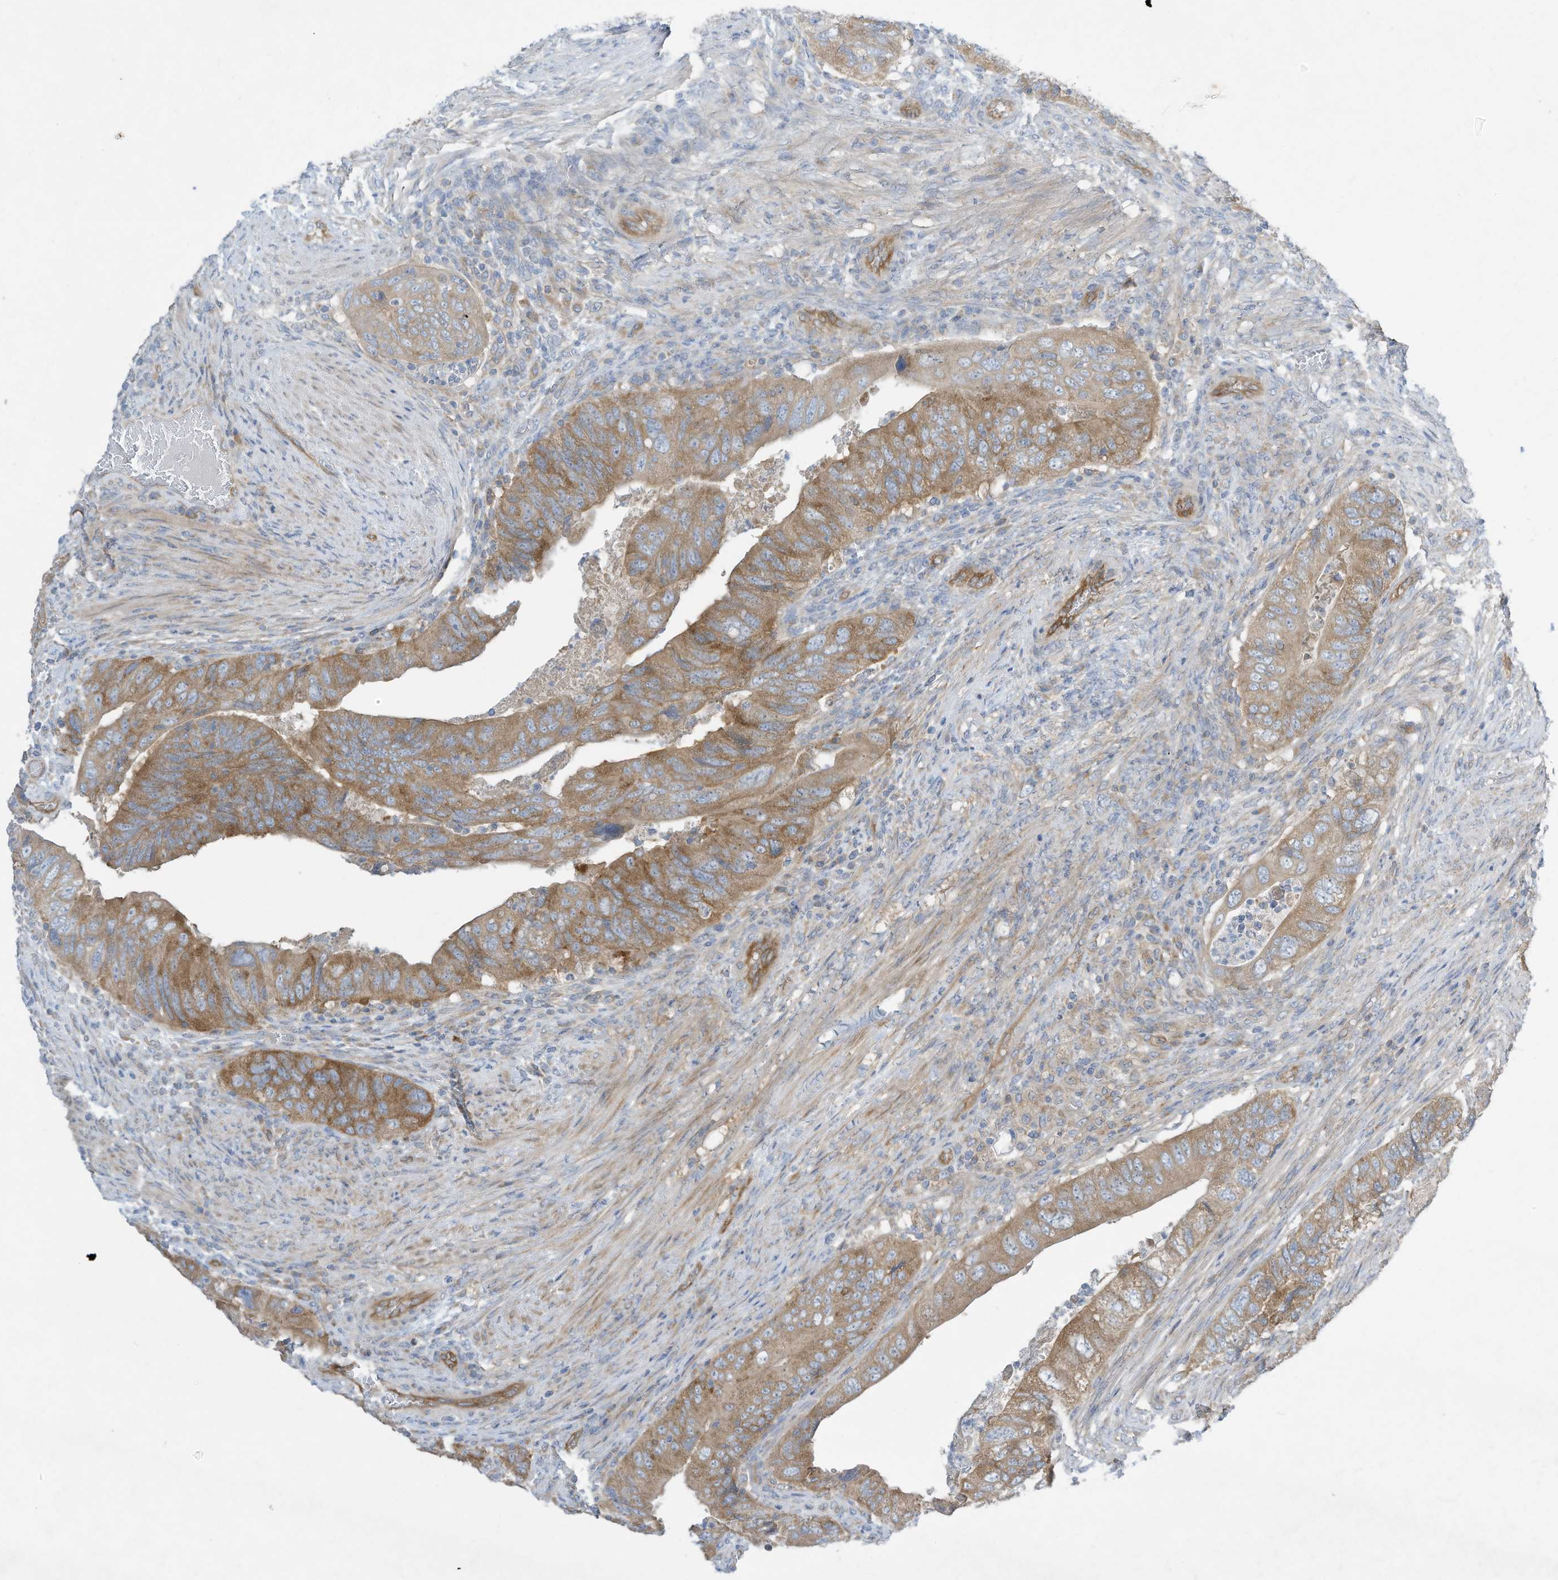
{"staining": {"intensity": "moderate", "quantity": ">75%", "location": "cytoplasmic/membranous"}, "tissue": "colorectal cancer", "cell_type": "Tumor cells", "image_type": "cancer", "snomed": [{"axis": "morphology", "description": "Adenocarcinoma, NOS"}, {"axis": "topography", "description": "Rectum"}], "caption": "This is an image of IHC staining of colorectal cancer, which shows moderate expression in the cytoplasmic/membranous of tumor cells.", "gene": "SYNJ2", "patient": {"sex": "male", "age": 63}}